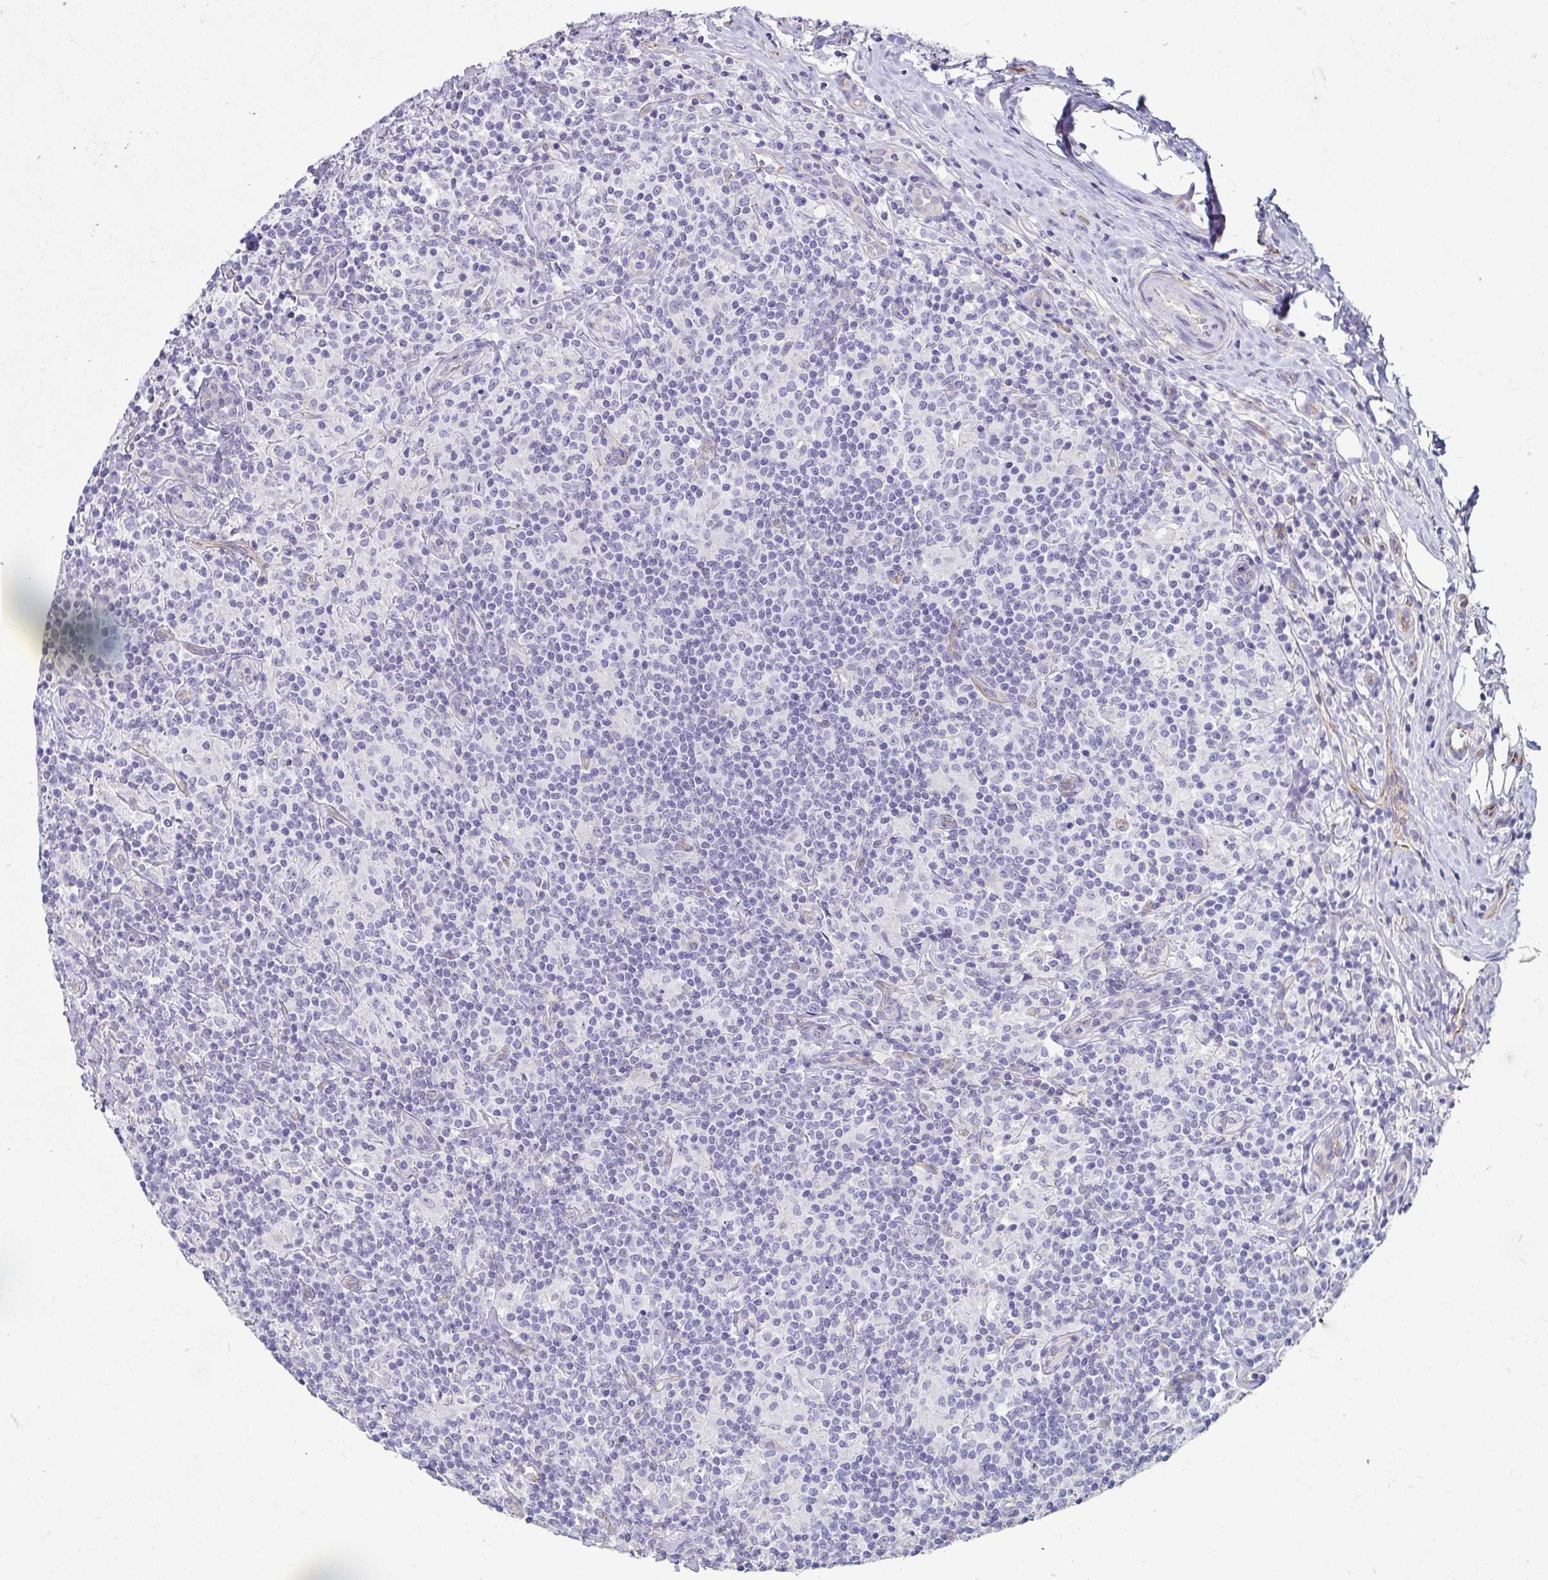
{"staining": {"intensity": "negative", "quantity": "none", "location": "none"}, "tissue": "lymphoma", "cell_type": "Tumor cells", "image_type": "cancer", "snomed": [{"axis": "morphology", "description": "Hodgkin's disease, NOS"}, {"axis": "morphology", "description": "Hodgkin's lymphoma, nodular sclerosis"}, {"axis": "topography", "description": "Lymph node"}], "caption": "Photomicrograph shows no significant protein positivity in tumor cells of lymphoma. The staining was performed using DAB (3,3'-diaminobenzidine) to visualize the protein expression in brown, while the nuclei were stained in blue with hematoxylin (Magnification: 20x).", "gene": "CASP14", "patient": {"sex": "female", "age": 10}}